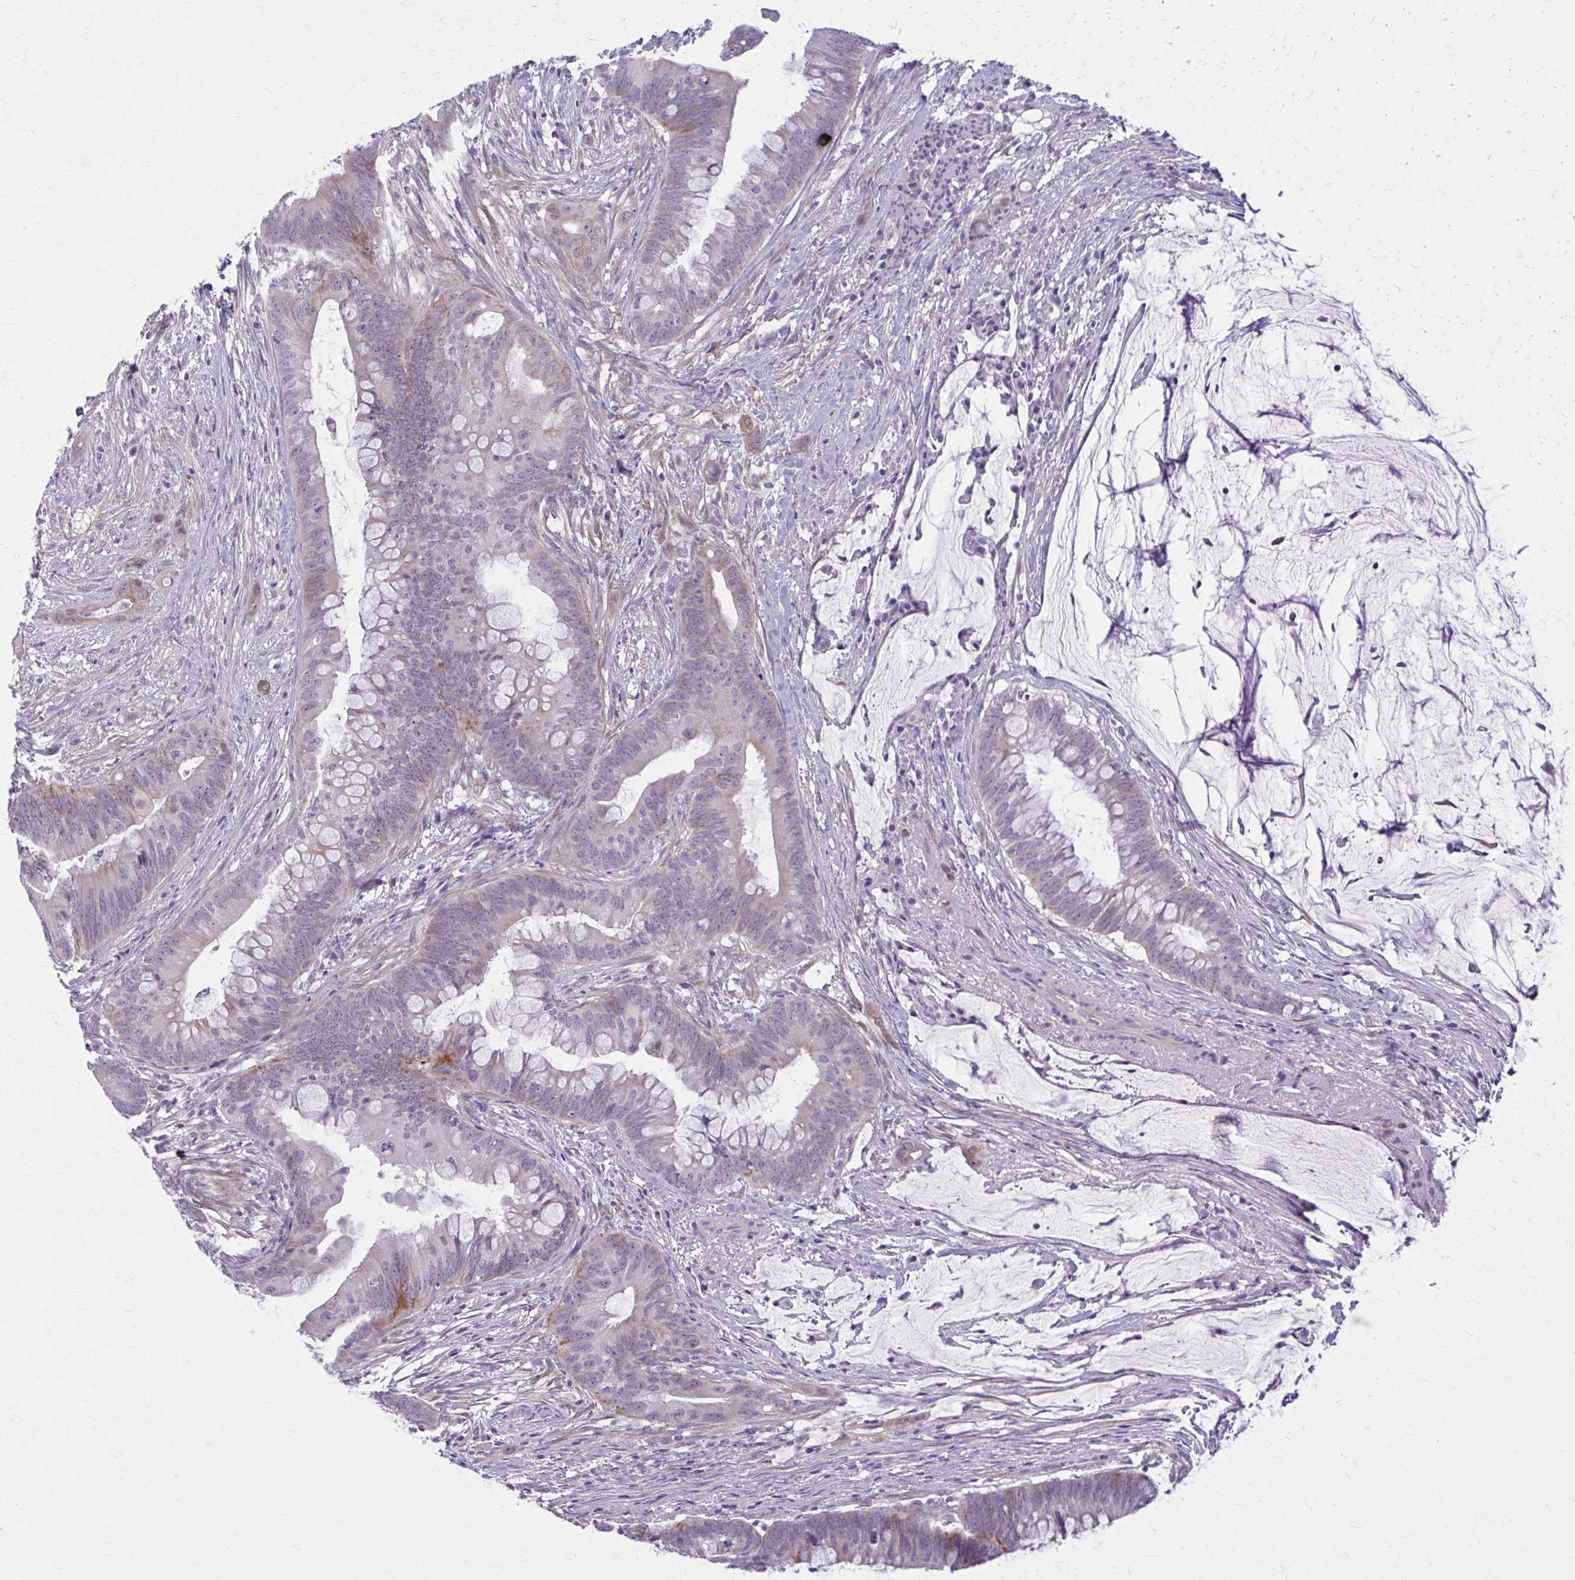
{"staining": {"intensity": "moderate", "quantity": "<25%", "location": "cytoplasmic/membranous"}, "tissue": "colorectal cancer", "cell_type": "Tumor cells", "image_type": "cancer", "snomed": [{"axis": "morphology", "description": "Adenocarcinoma, NOS"}, {"axis": "topography", "description": "Colon"}], "caption": "Immunohistochemical staining of human colorectal cancer demonstrates low levels of moderate cytoplasmic/membranous protein staining in about <25% of tumor cells. The staining was performed using DAB (3,3'-diaminobenzidine), with brown indicating positive protein expression. Nuclei are stained blue with hematoxylin.", "gene": "NUMBL", "patient": {"sex": "male", "age": 62}}